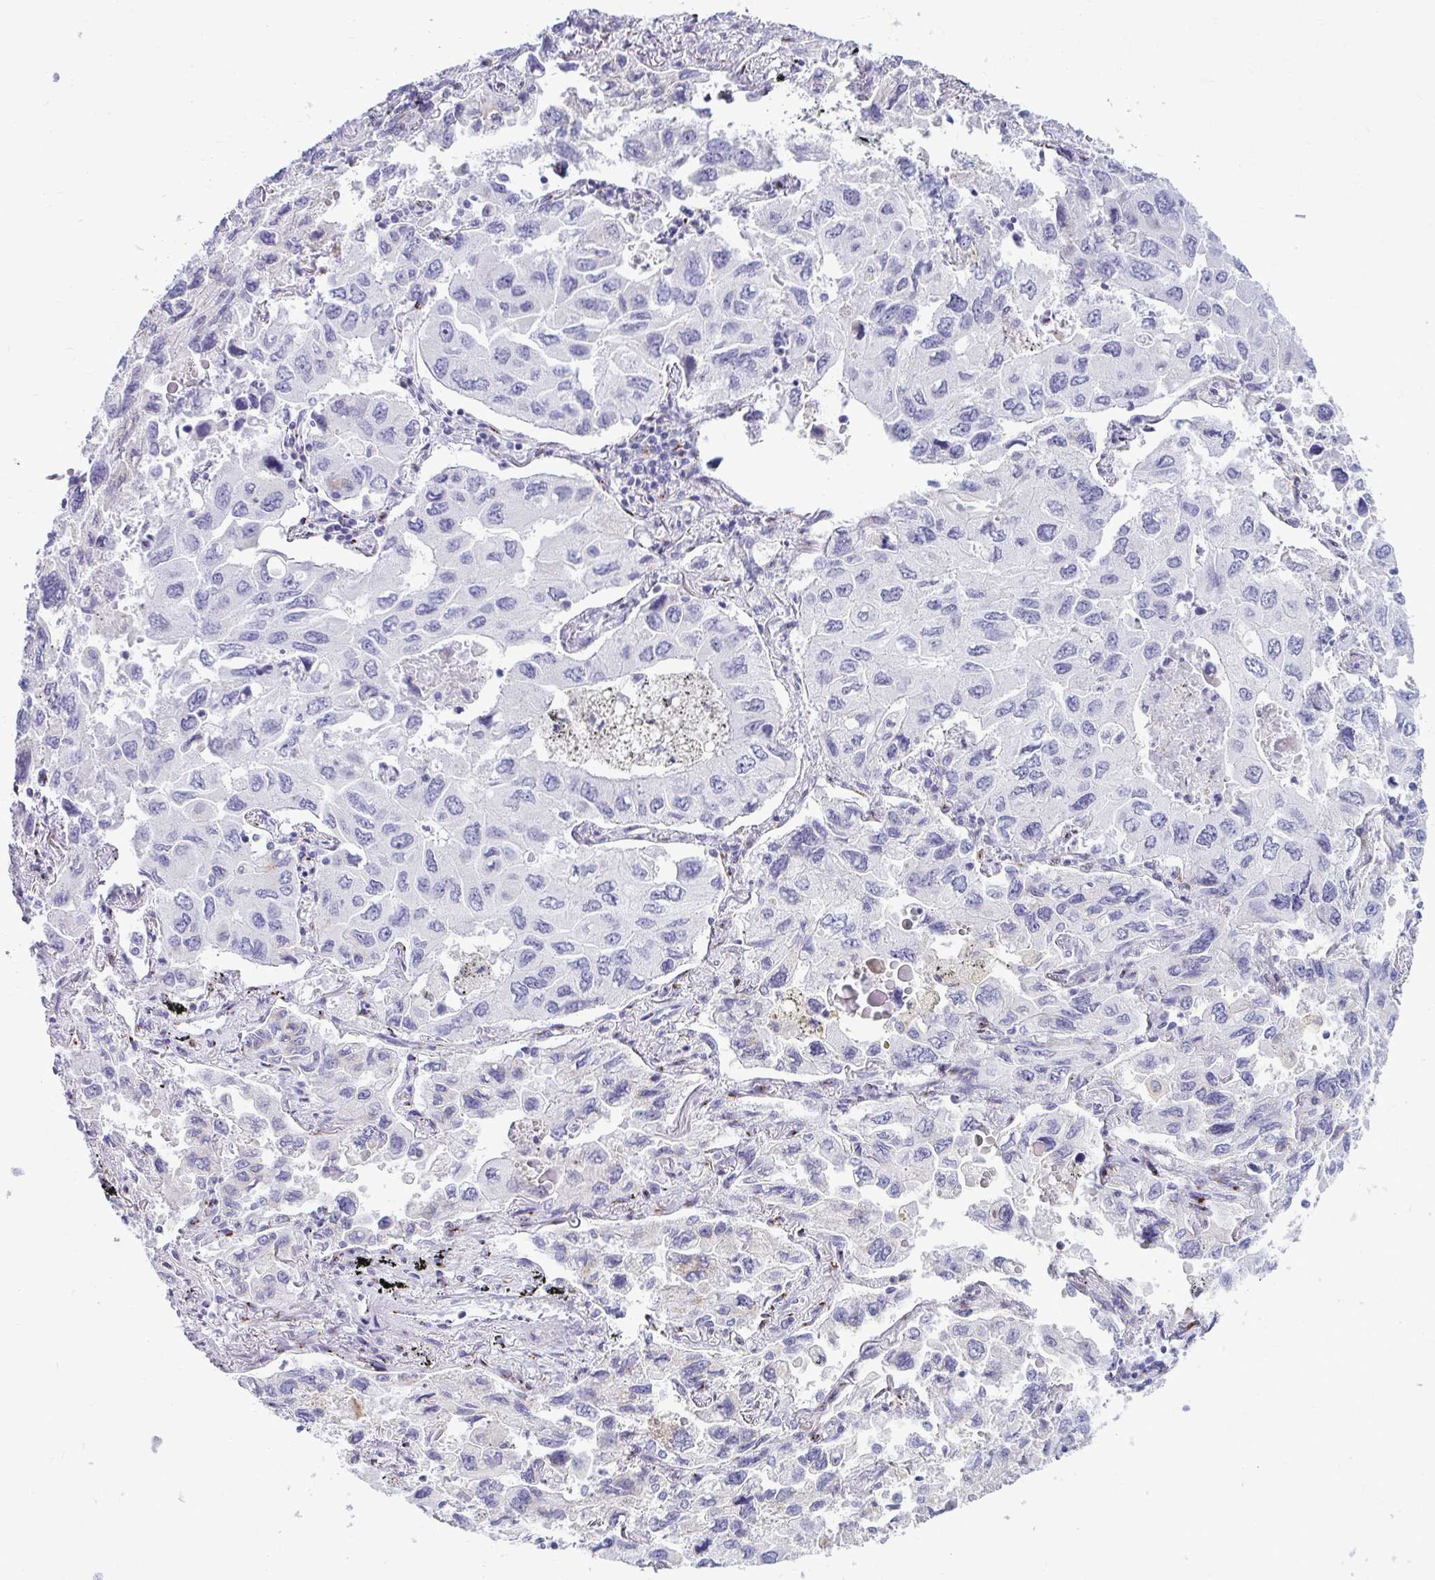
{"staining": {"intensity": "negative", "quantity": "none", "location": "none"}, "tissue": "lung cancer", "cell_type": "Tumor cells", "image_type": "cancer", "snomed": [{"axis": "morphology", "description": "Adenocarcinoma, NOS"}, {"axis": "topography", "description": "Lung"}], "caption": "A high-resolution photomicrograph shows immunohistochemistry staining of lung cancer, which reveals no significant expression in tumor cells.", "gene": "DTX4", "patient": {"sex": "male", "age": 64}}